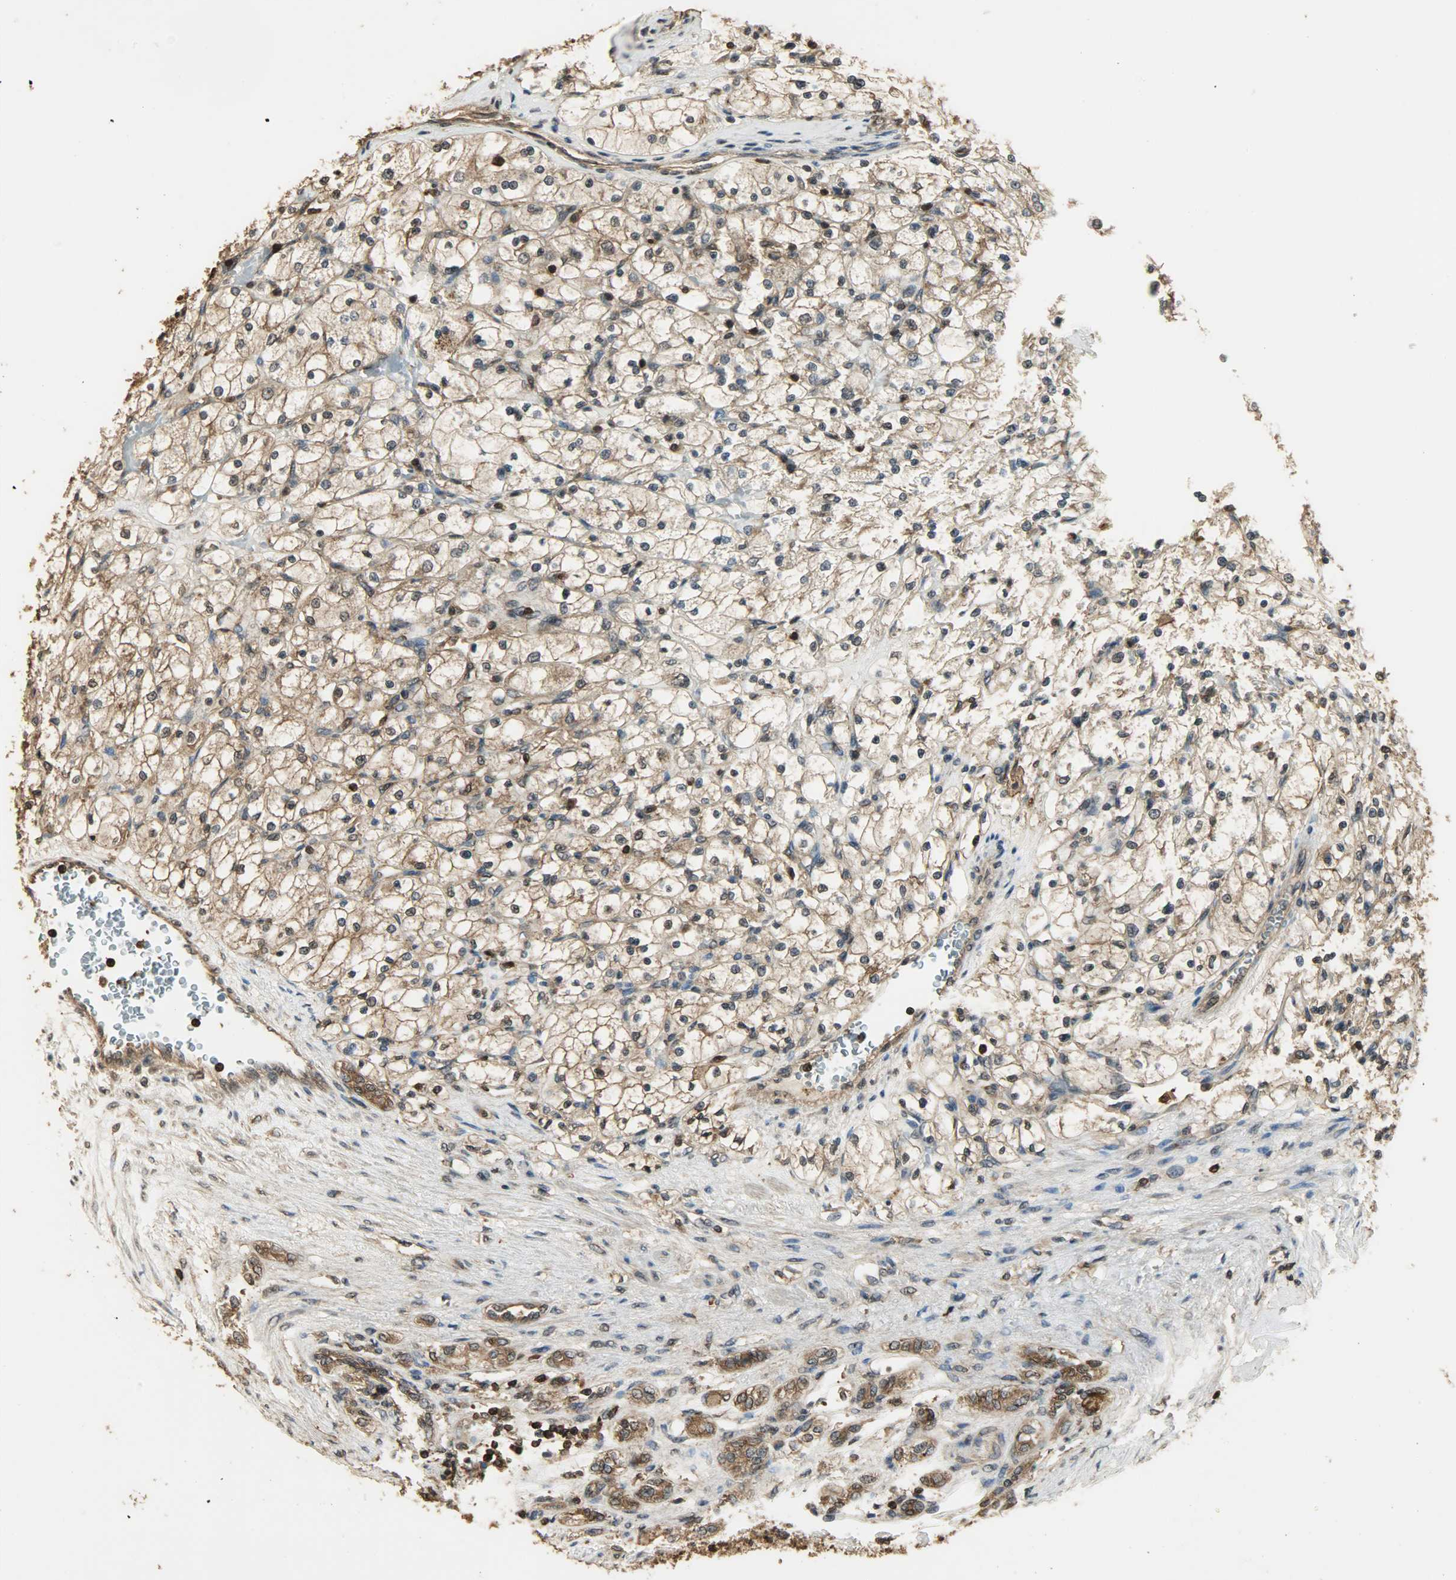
{"staining": {"intensity": "moderate", "quantity": ">75%", "location": "cytoplasmic/membranous,nuclear"}, "tissue": "renal cancer", "cell_type": "Tumor cells", "image_type": "cancer", "snomed": [{"axis": "morphology", "description": "Adenocarcinoma, NOS"}, {"axis": "topography", "description": "Kidney"}], "caption": "High-power microscopy captured an IHC photomicrograph of renal cancer (adenocarcinoma), revealing moderate cytoplasmic/membranous and nuclear expression in approximately >75% of tumor cells.", "gene": "YWHAZ", "patient": {"sex": "female", "age": 83}}